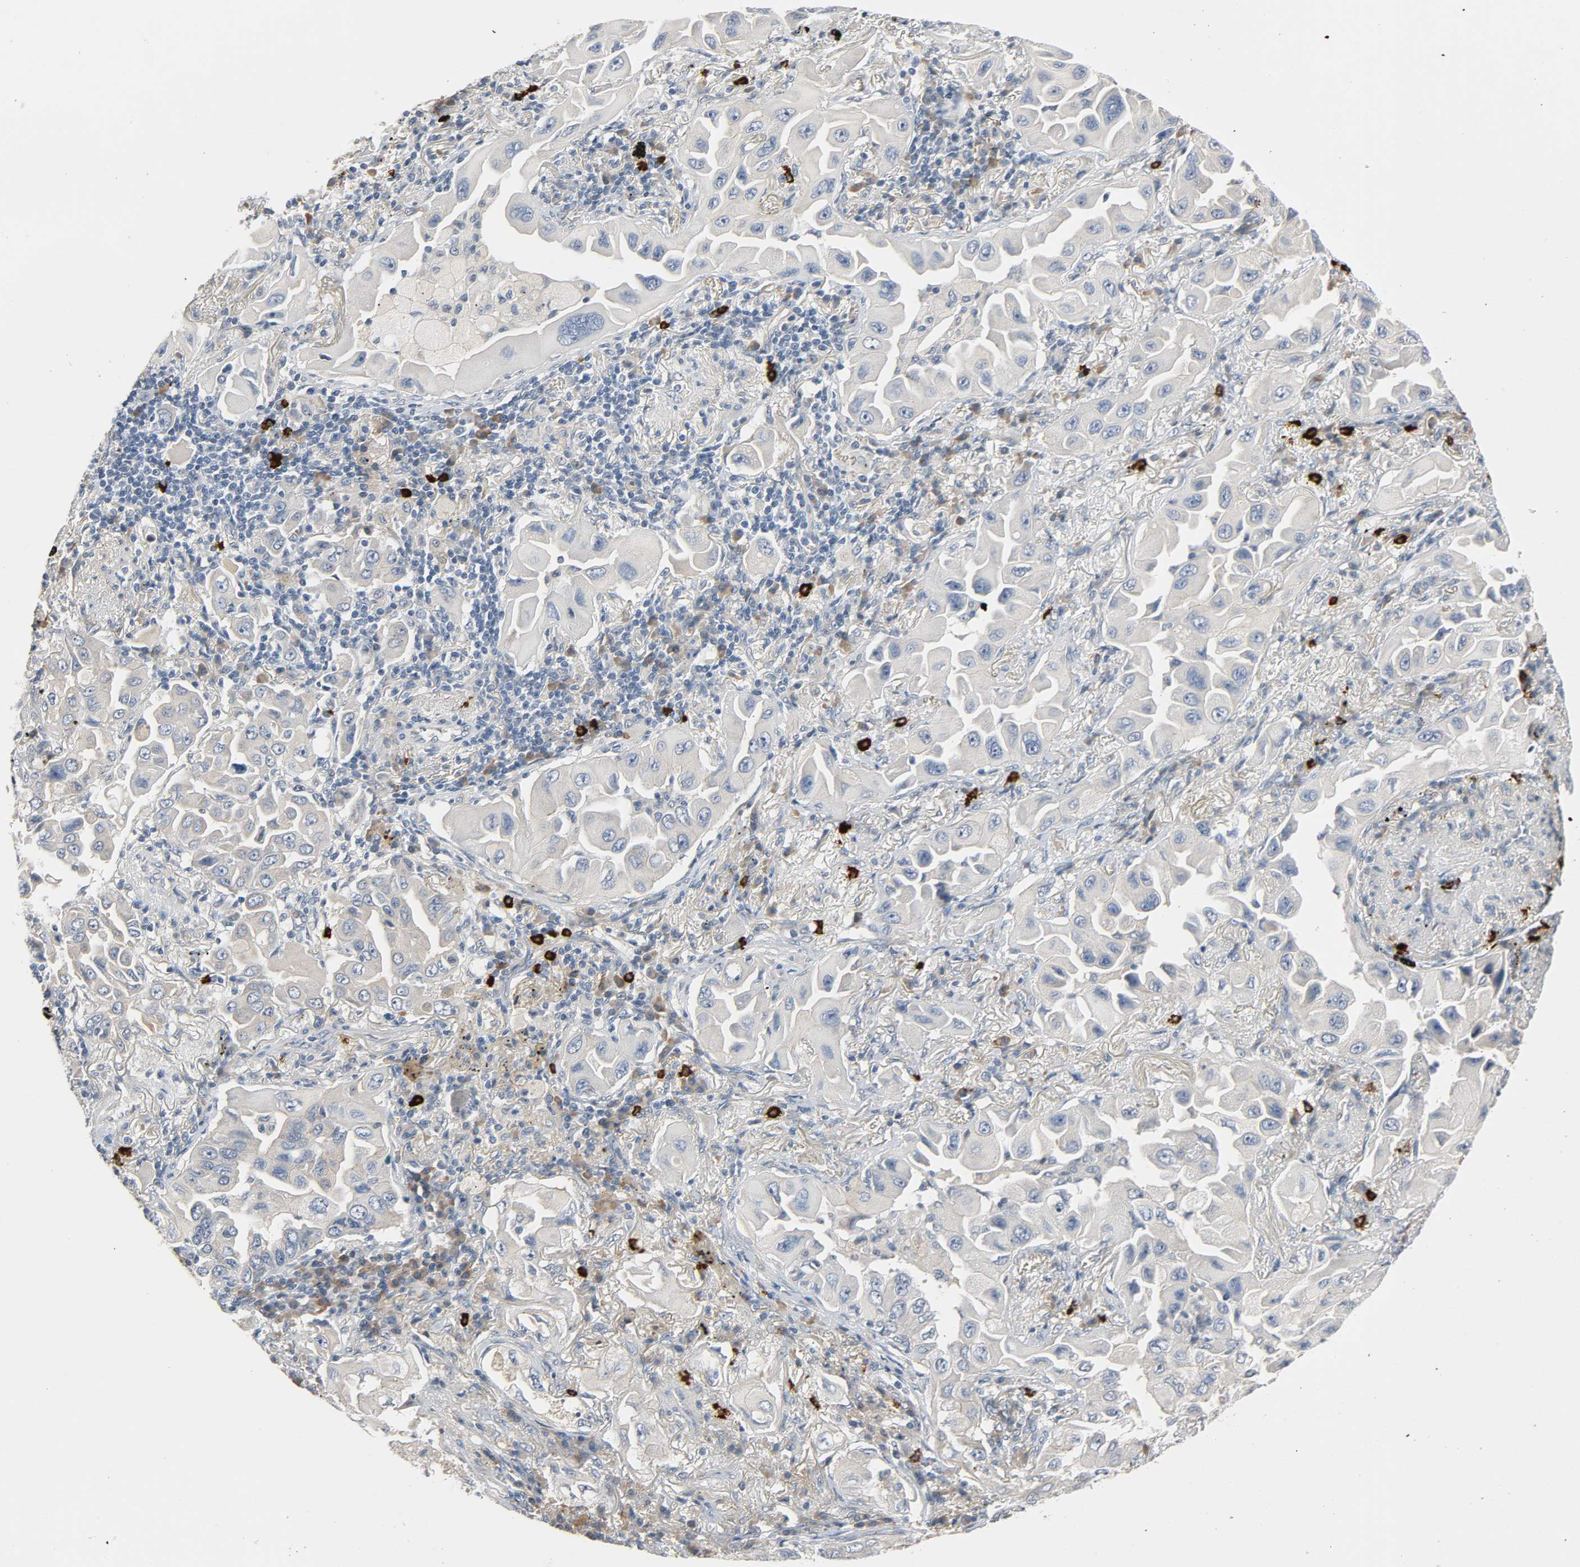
{"staining": {"intensity": "negative", "quantity": "none", "location": "none"}, "tissue": "lung cancer", "cell_type": "Tumor cells", "image_type": "cancer", "snomed": [{"axis": "morphology", "description": "Adenocarcinoma, NOS"}, {"axis": "topography", "description": "Lung"}], "caption": "High magnification brightfield microscopy of lung cancer stained with DAB (3,3'-diaminobenzidine) (brown) and counterstained with hematoxylin (blue): tumor cells show no significant expression.", "gene": "LIMCH1", "patient": {"sex": "female", "age": 65}}